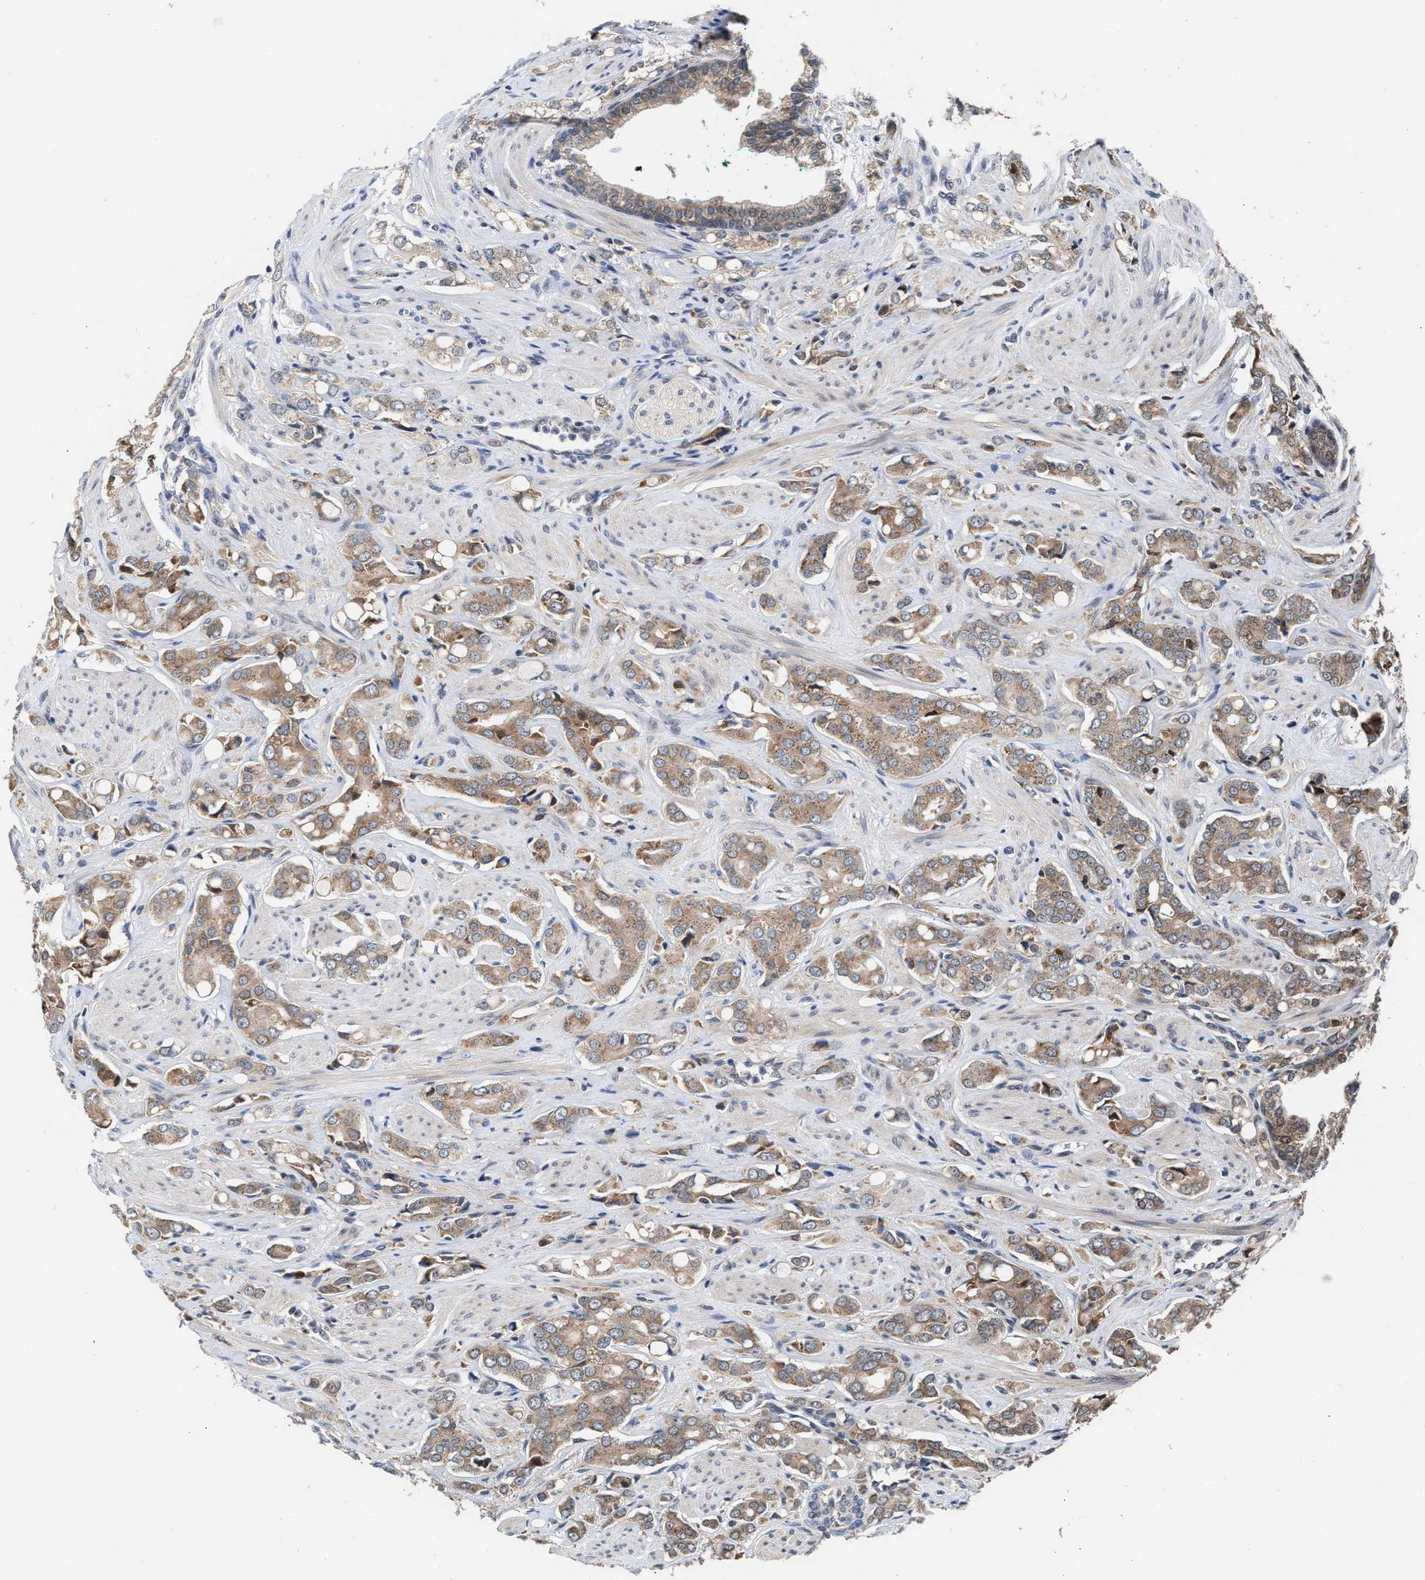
{"staining": {"intensity": "moderate", "quantity": ">75%", "location": "cytoplasmic/membranous"}, "tissue": "prostate cancer", "cell_type": "Tumor cells", "image_type": "cancer", "snomed": [{"axis": "morphology", "description": "Adenocarcinoma, High grade"}, {"axis": "topography", "description": "Prostate"}], "caption": "There is medium levels of moderate cytoplasmic/membranous staining in tumor cells of prostate high-grade adenocarcinoma, as demonstrated by immunohistochemical staining (brown color).", "gene": "MKNK2", "patient": {"sex": "male", "age": 52}}